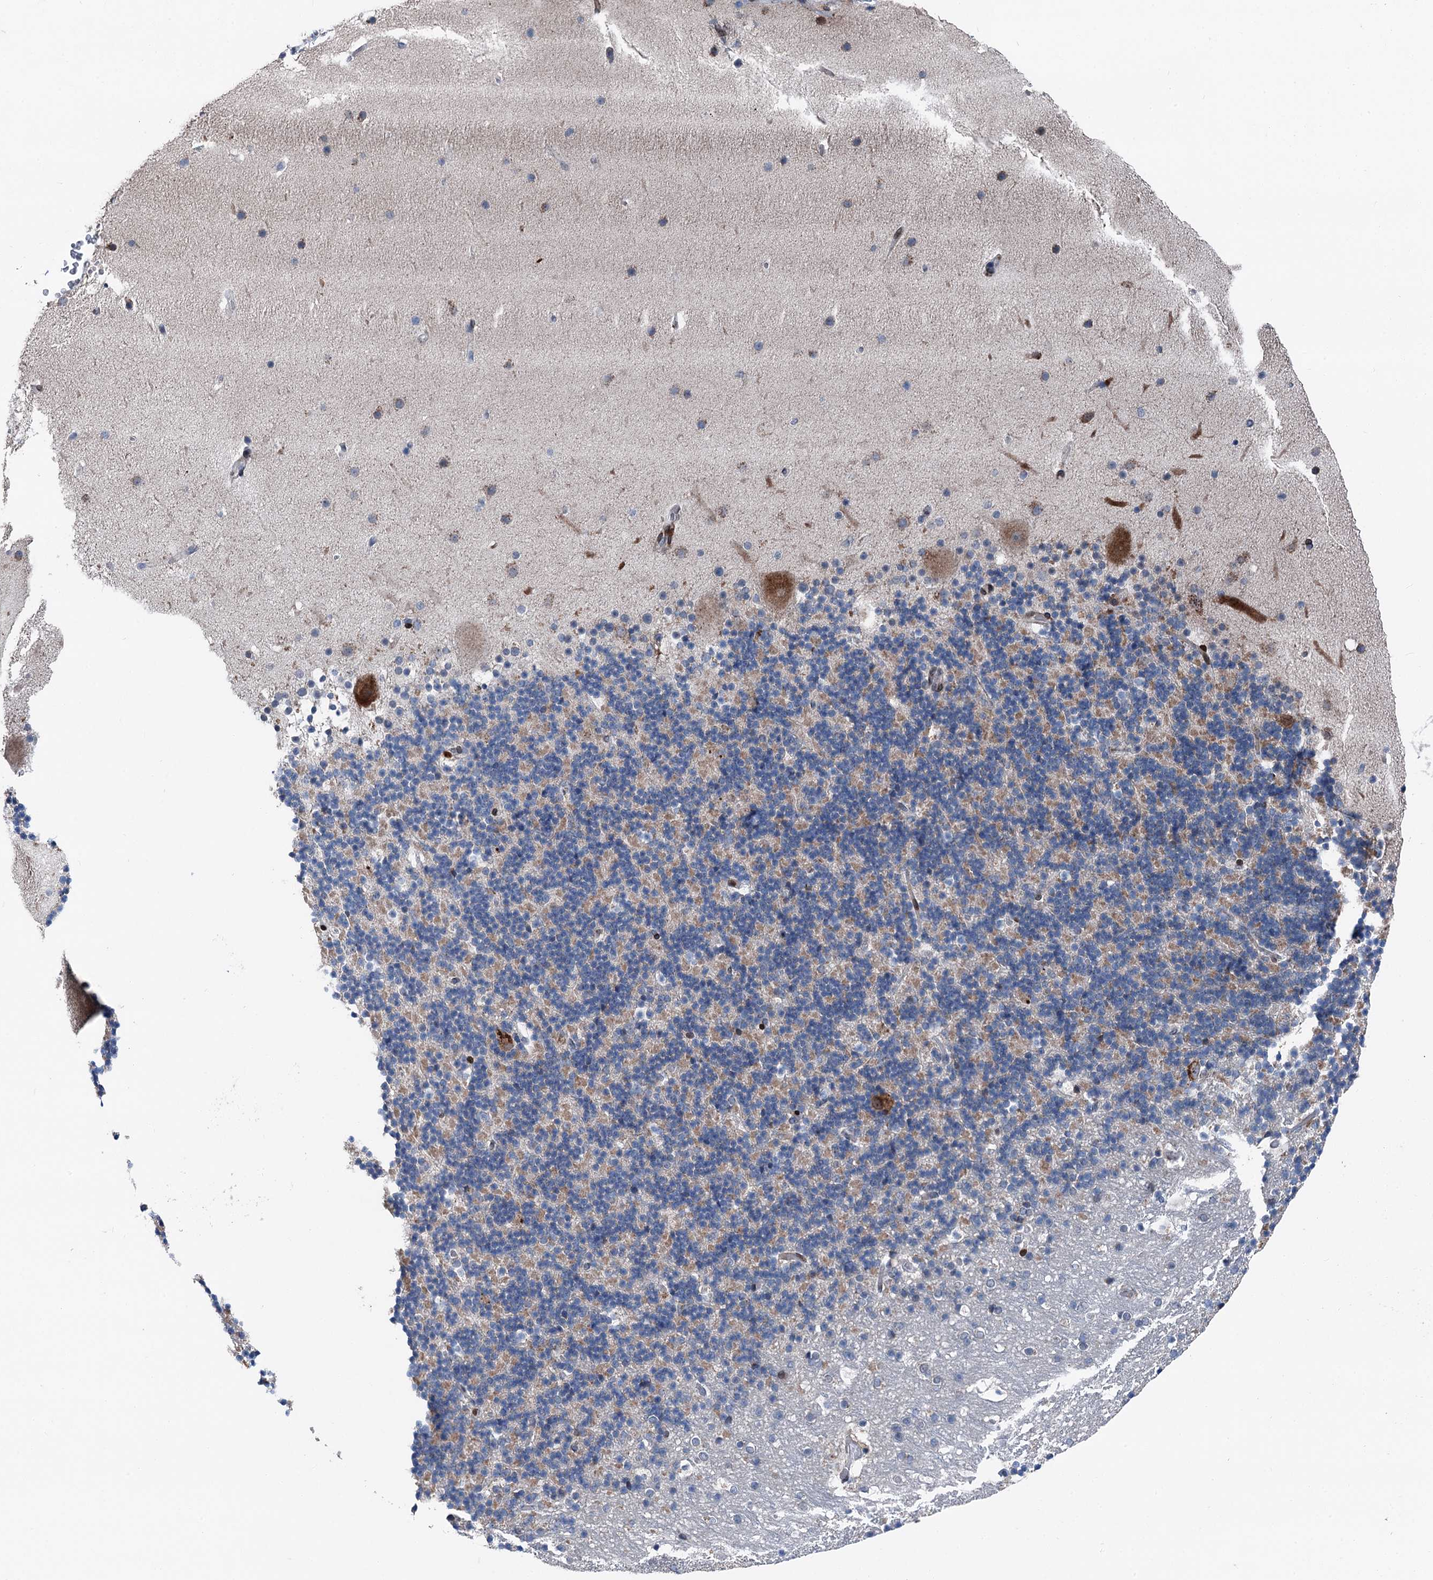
{"staining": {"intensity": "moderate", "quantity": "25%-75%", "location": "cytoplasmic/membranous"}, "tissue": "cerebellum", "cell_type": "Cells in granular layer", "image_type": "normal", "snomed": [{"axis": "morphology", "description": "Normal tissue, NOS"}, {"axis": "topography", "description": "Cerebellum"}], "caption": "This histopathology image shows normal cerebellum stained with IHC to label a protein in brown. The cytoplasmic/membranous of cells in granular layer show moderate positivity for the protein. Nuclei are counter-stained blue.", "gene": "MRPL14", "patient": {"sex": "male", "age": 57}}